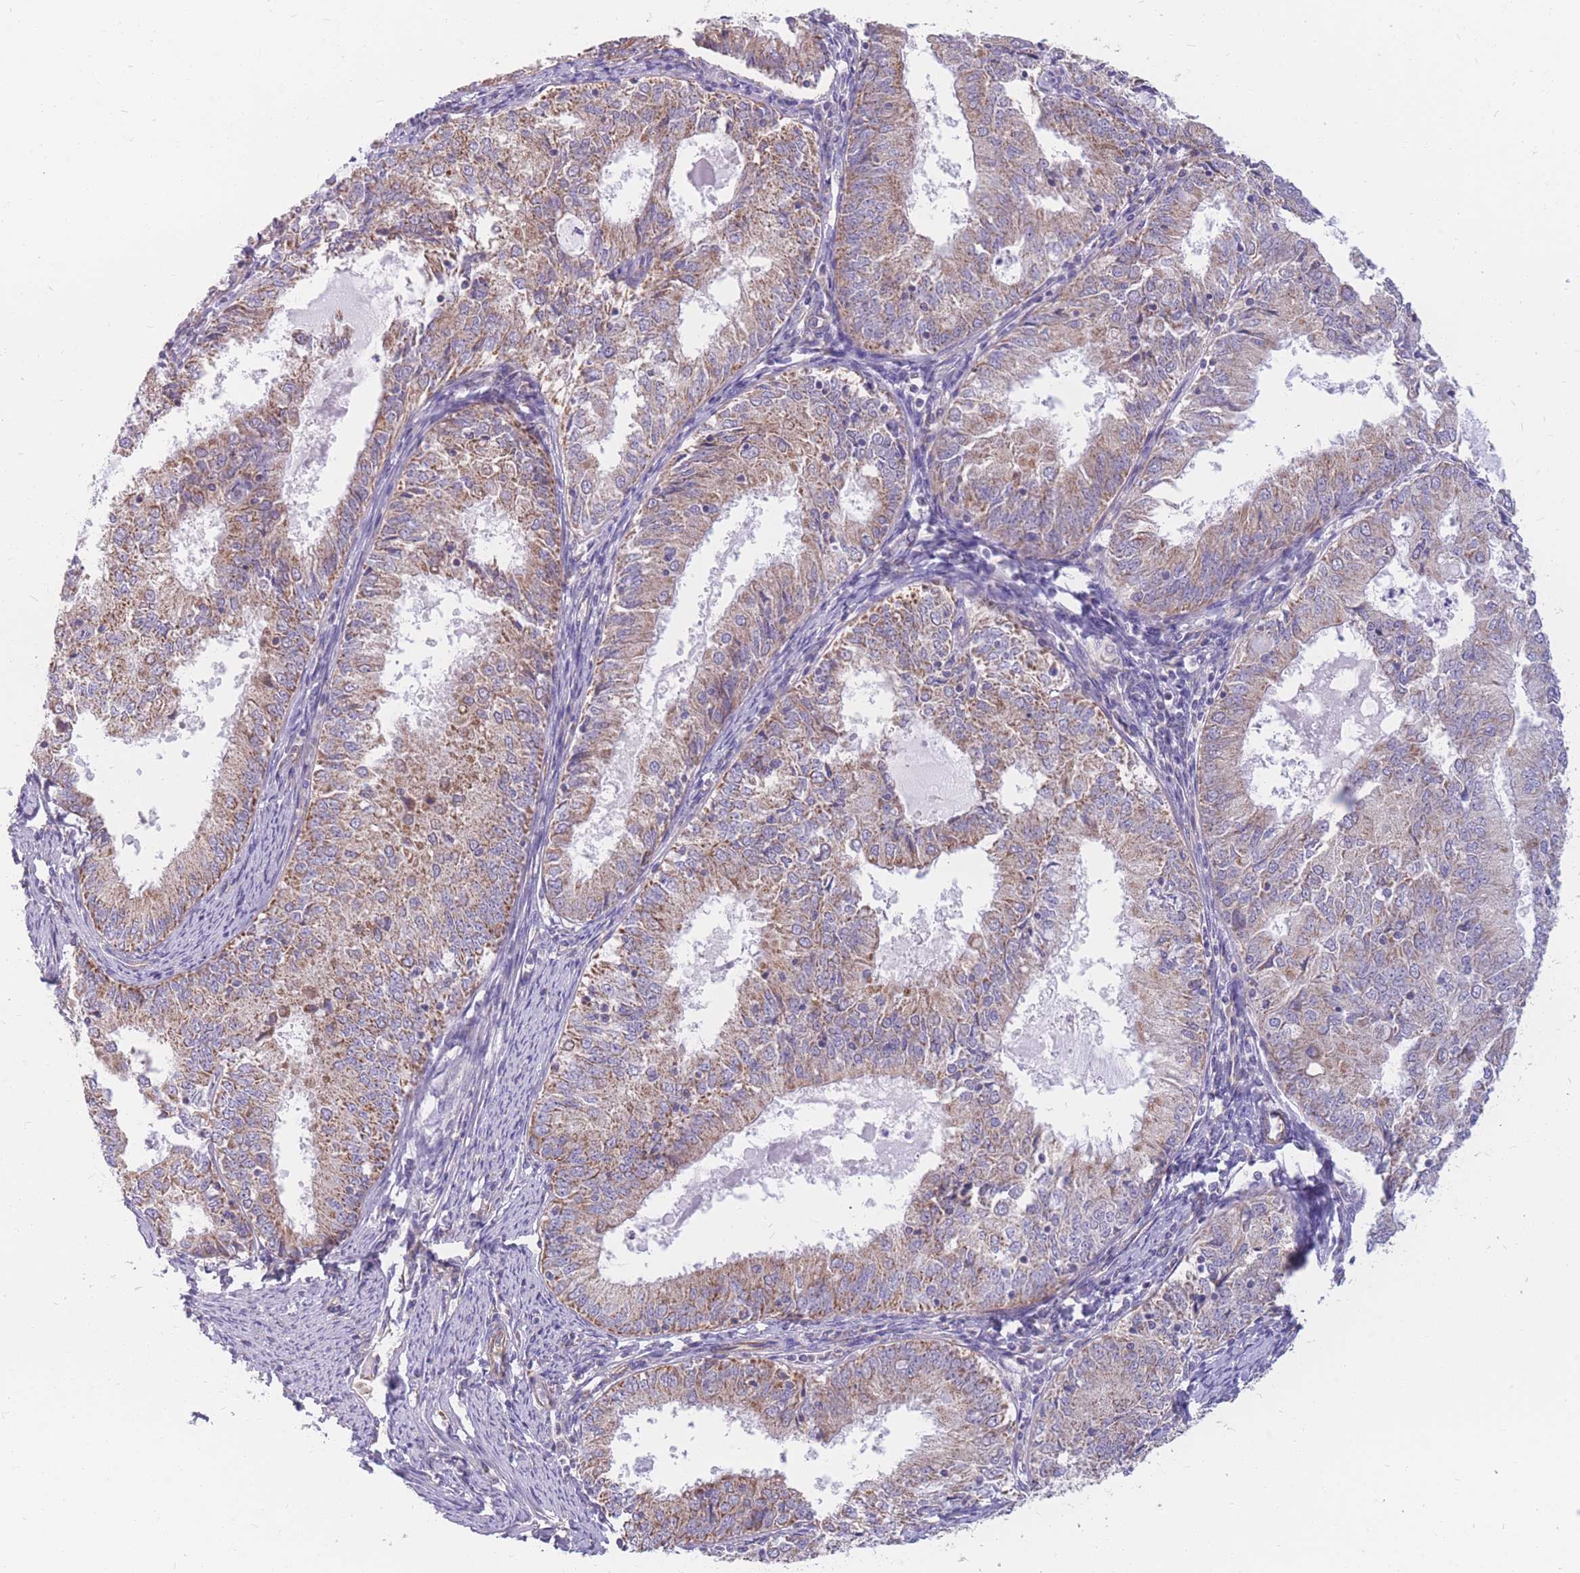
{"staining": {"intensity": "moderate", "quantity": "25%-75%", "location": "cytoplasmic/membranous"}, "tissue": "endometrial cancer", "cell_type": "Tumor cells", "image_type": "cancer", "snomed": [{"axis": "morphology", "description": "Adenocarcinoma, NOS"}, {"axis": "topography", "description": "Endometrium"}], "caption": "DAB immunohistochemical staining of human endometrial cancer (adenocarcinoma) reveals moderate cytoplasmic/membranous protein staining in approximately 25%-75% of tumor cells.", "gene": "MRPS9", "patient": {"sex": "female", "age": 57}}